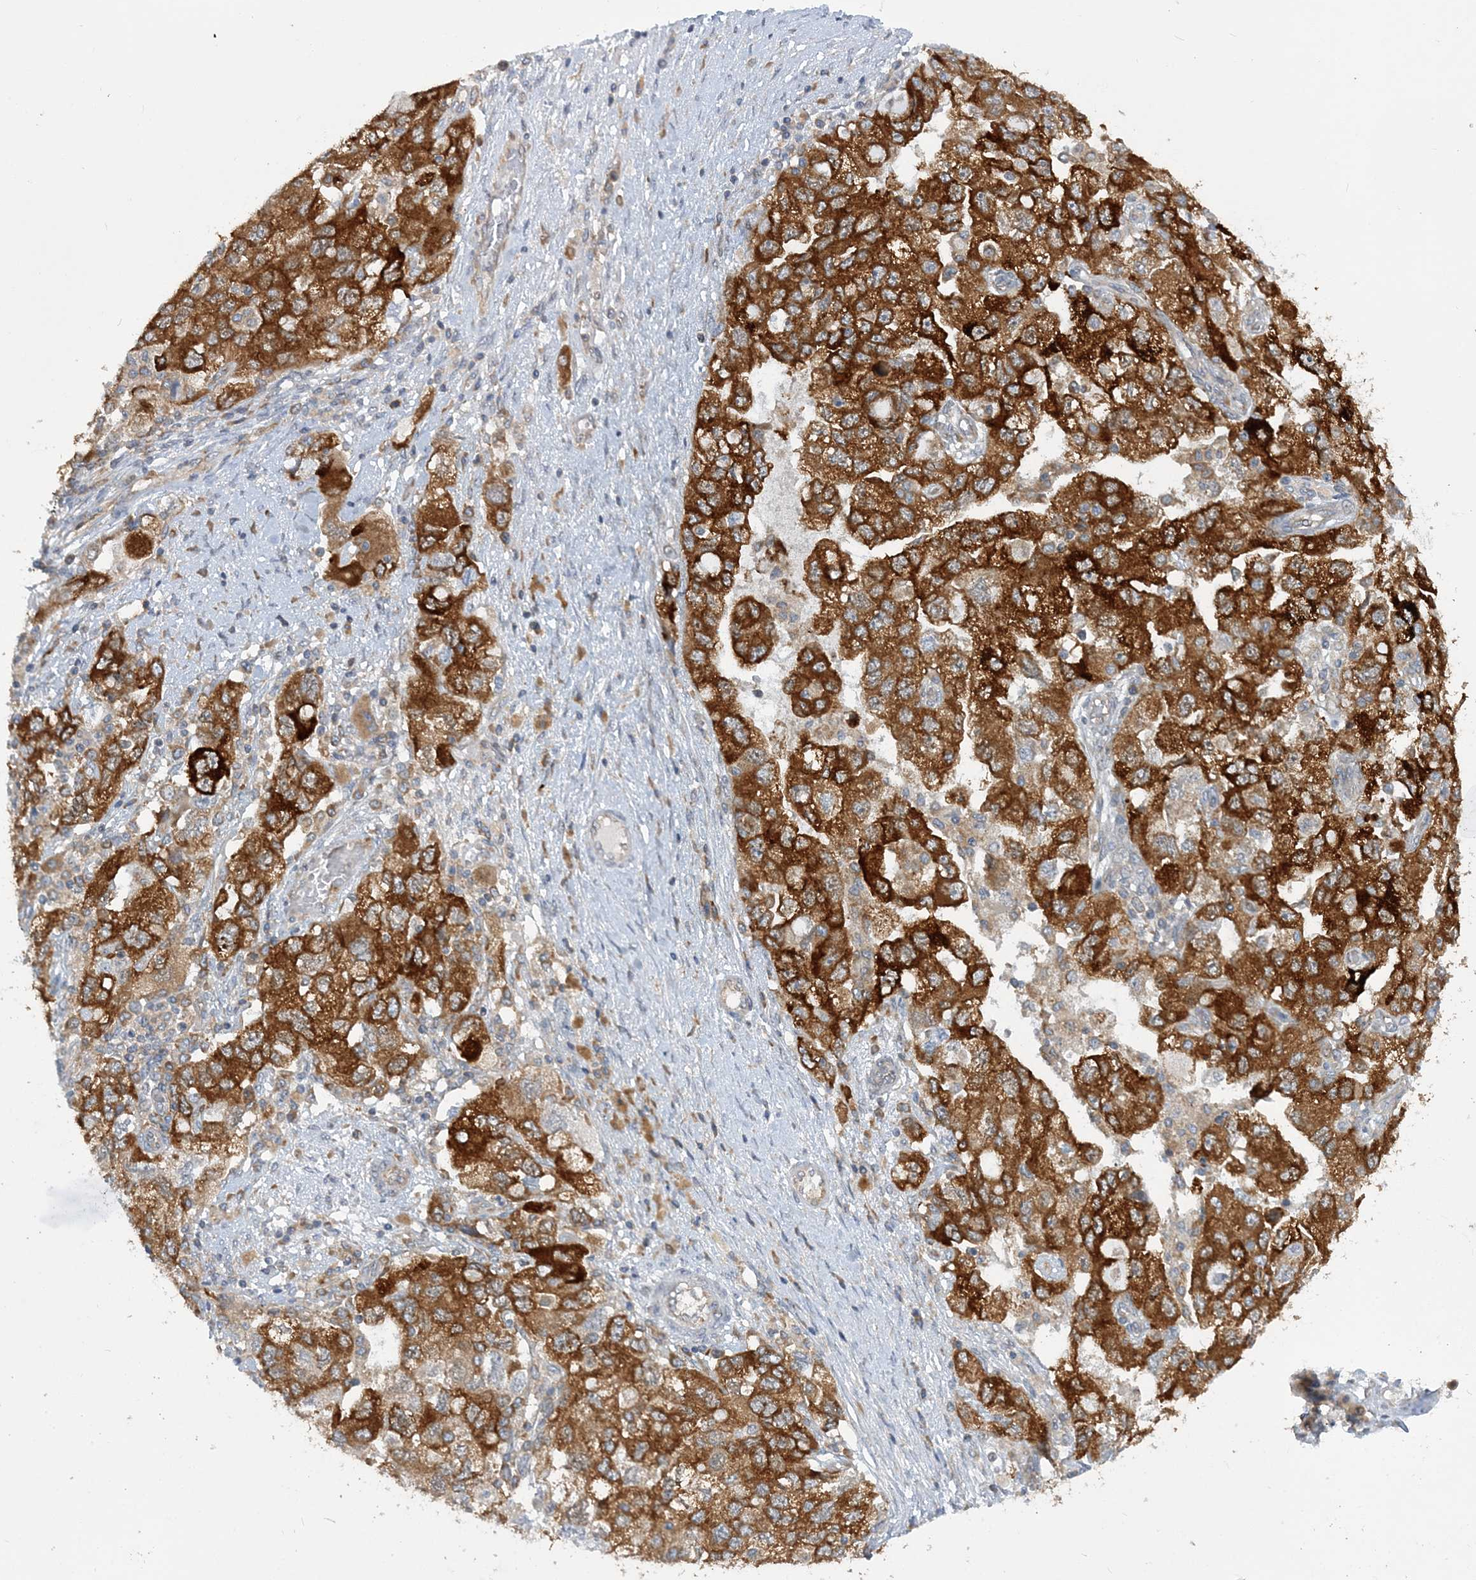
{"staining": {"intensity": "strong", "quantity": ">75%", "location": "cytoplasmic/membranous"}, "tissue": "ovarian cancer", "cell_type": "Tumor cells", "image_type": "cancer", "snomed": [{"axis": "morphology", "description": "Carcinoma, NOS"}, {"axis": "morphology", "description": "Cystadenocarcinoma, serous, NOS"}, {"axis": "topography", "description": "Ovary"}], "caption": "Serous cystadenocarcinoma (ovarian) stained with a brown dye reveals strong cytoplasmic/membranous positive expression in approximately >75% of tumor cells.", "gene": "LARP4B", "patient": {"sex": "female", "age": 69}}